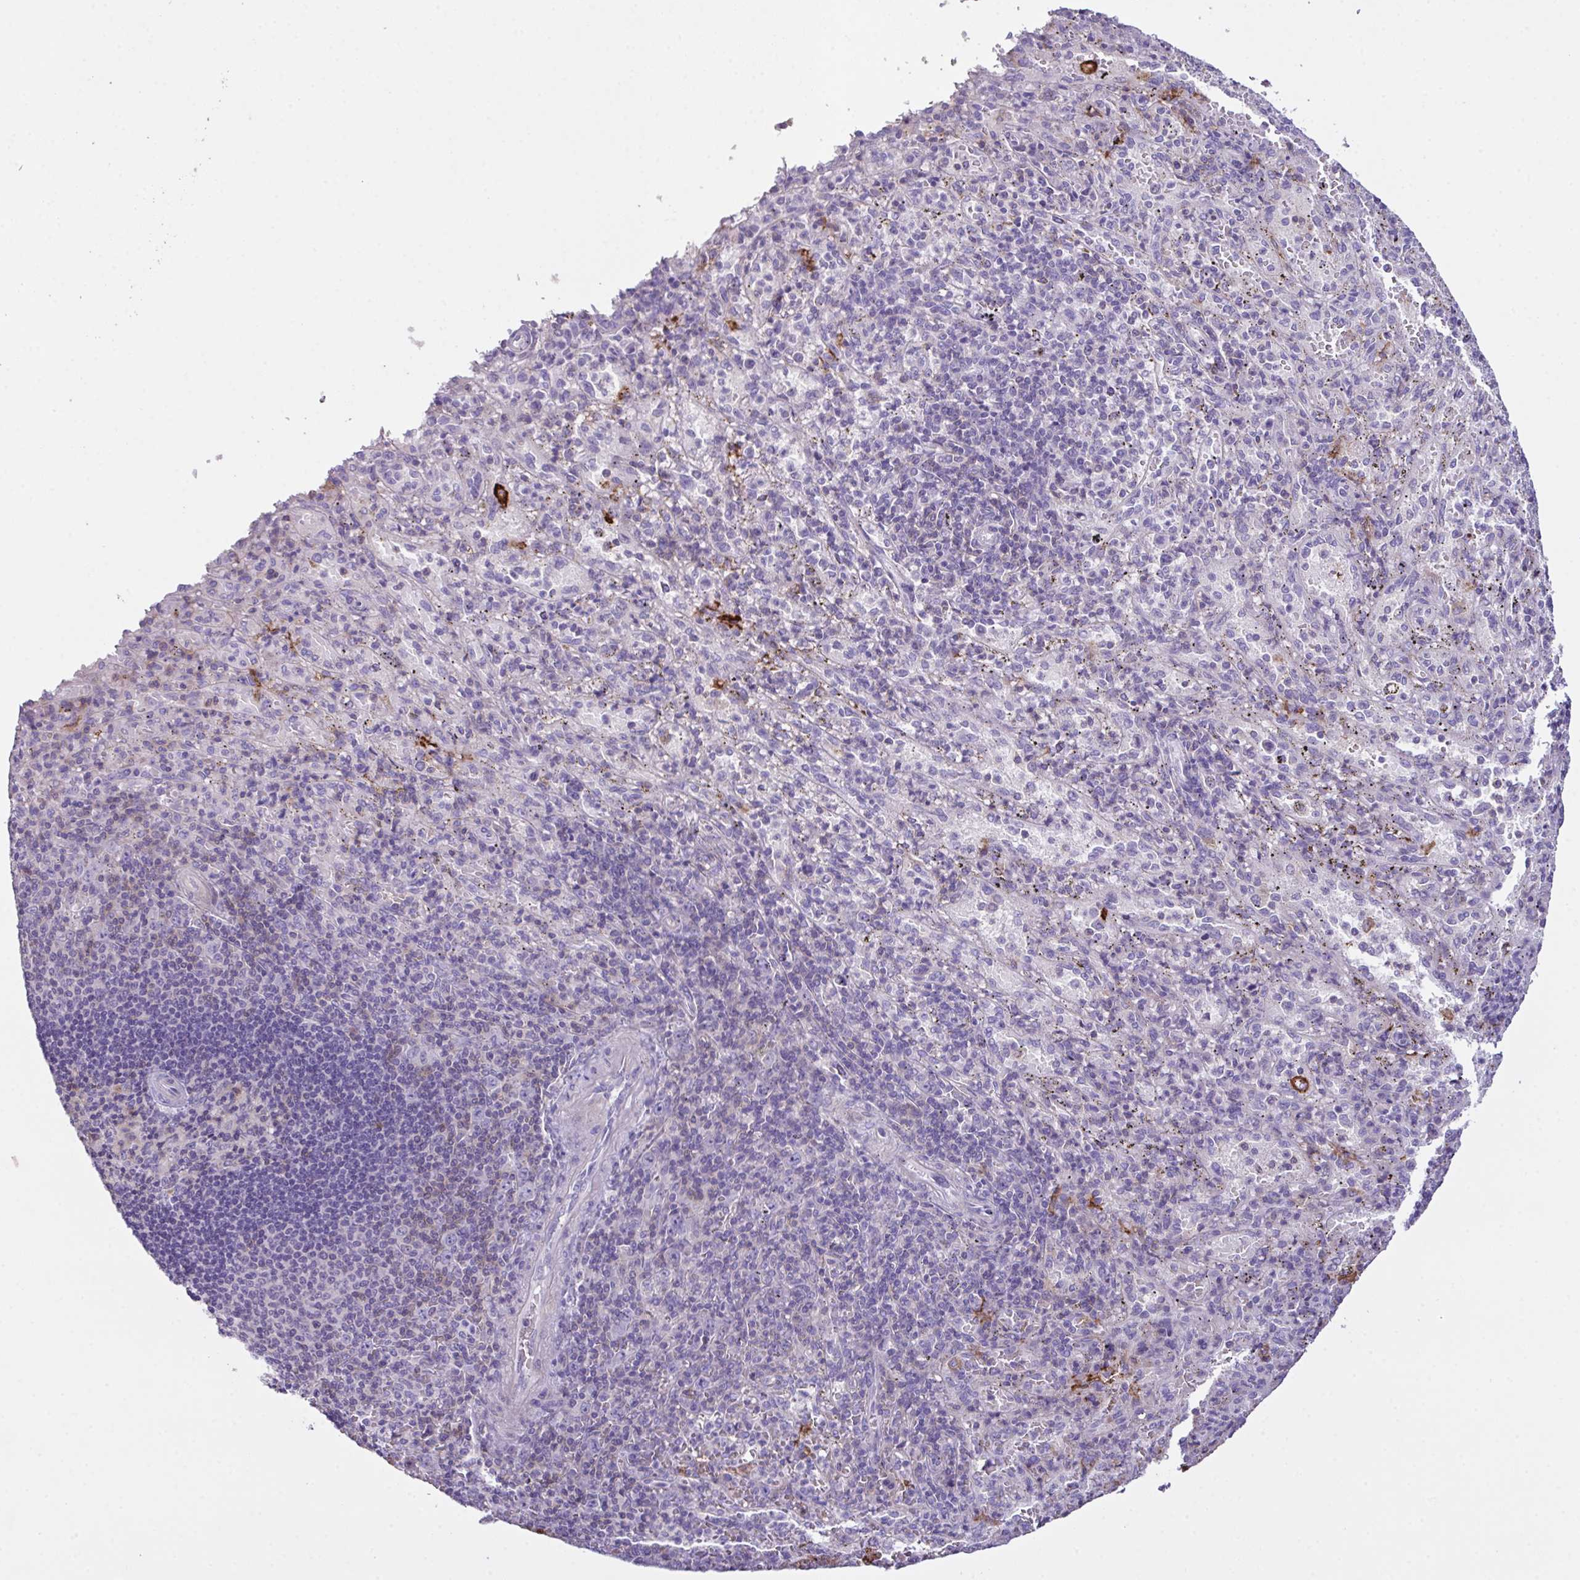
{"staining": {"intensity": "negative", "quantity": "none", "location": "none"}, "tissue": "spleen", "cell_type": "Cells in red pulp", "image_type": "normal", "snomed": [{"axis": "morphology", "description": "Normal tissue, NOS"}, {"axis": "topography", "description": "Spleen"}], "caption": "Human spleen stained for a protein using immunohistochemistry displays no staining in cells in red pulp.", "gene": "MARCO", "patient": {"sex": "male", "age": 57}}